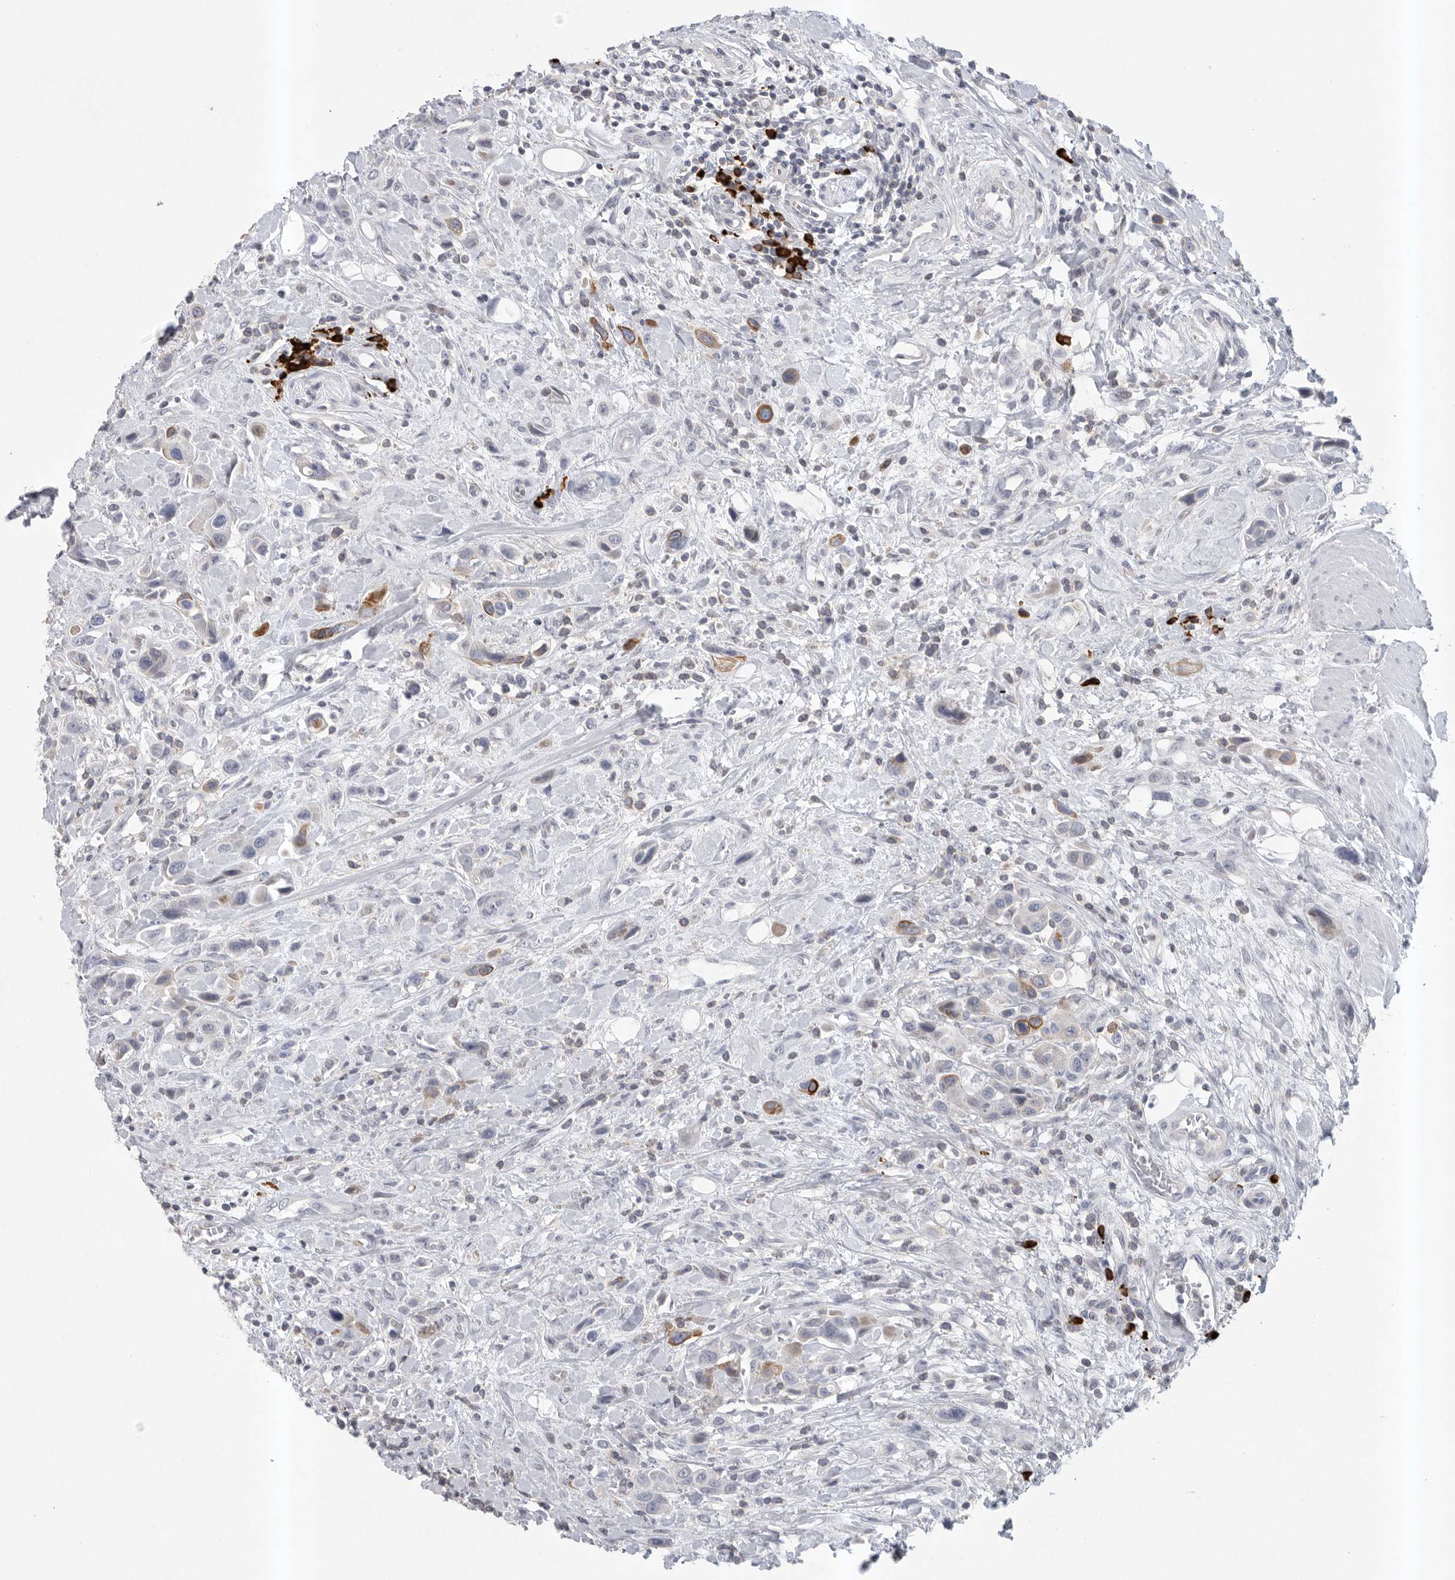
{"staining": {"intensity": "moderate", "quantity": "<25%", "location": "cytoplasmic/membranous"}, "tissue": "urothelial cancer", "cell_type": "Tumor cells", "image_type": "cancer", "snomed": [{"axis": "morphology", "description": "Urothelial carcinoma, High grade"}, {"axis": "topography", "description": "Urinary bladder"}], "caption": "High-grade urothelial carcinoma tissue exhibits moderate cytoplasmic/membranous staining in approximately <25% of tumor cells", "gene": "TMEM69", "patient": {"sex": "male", "age": 50}}